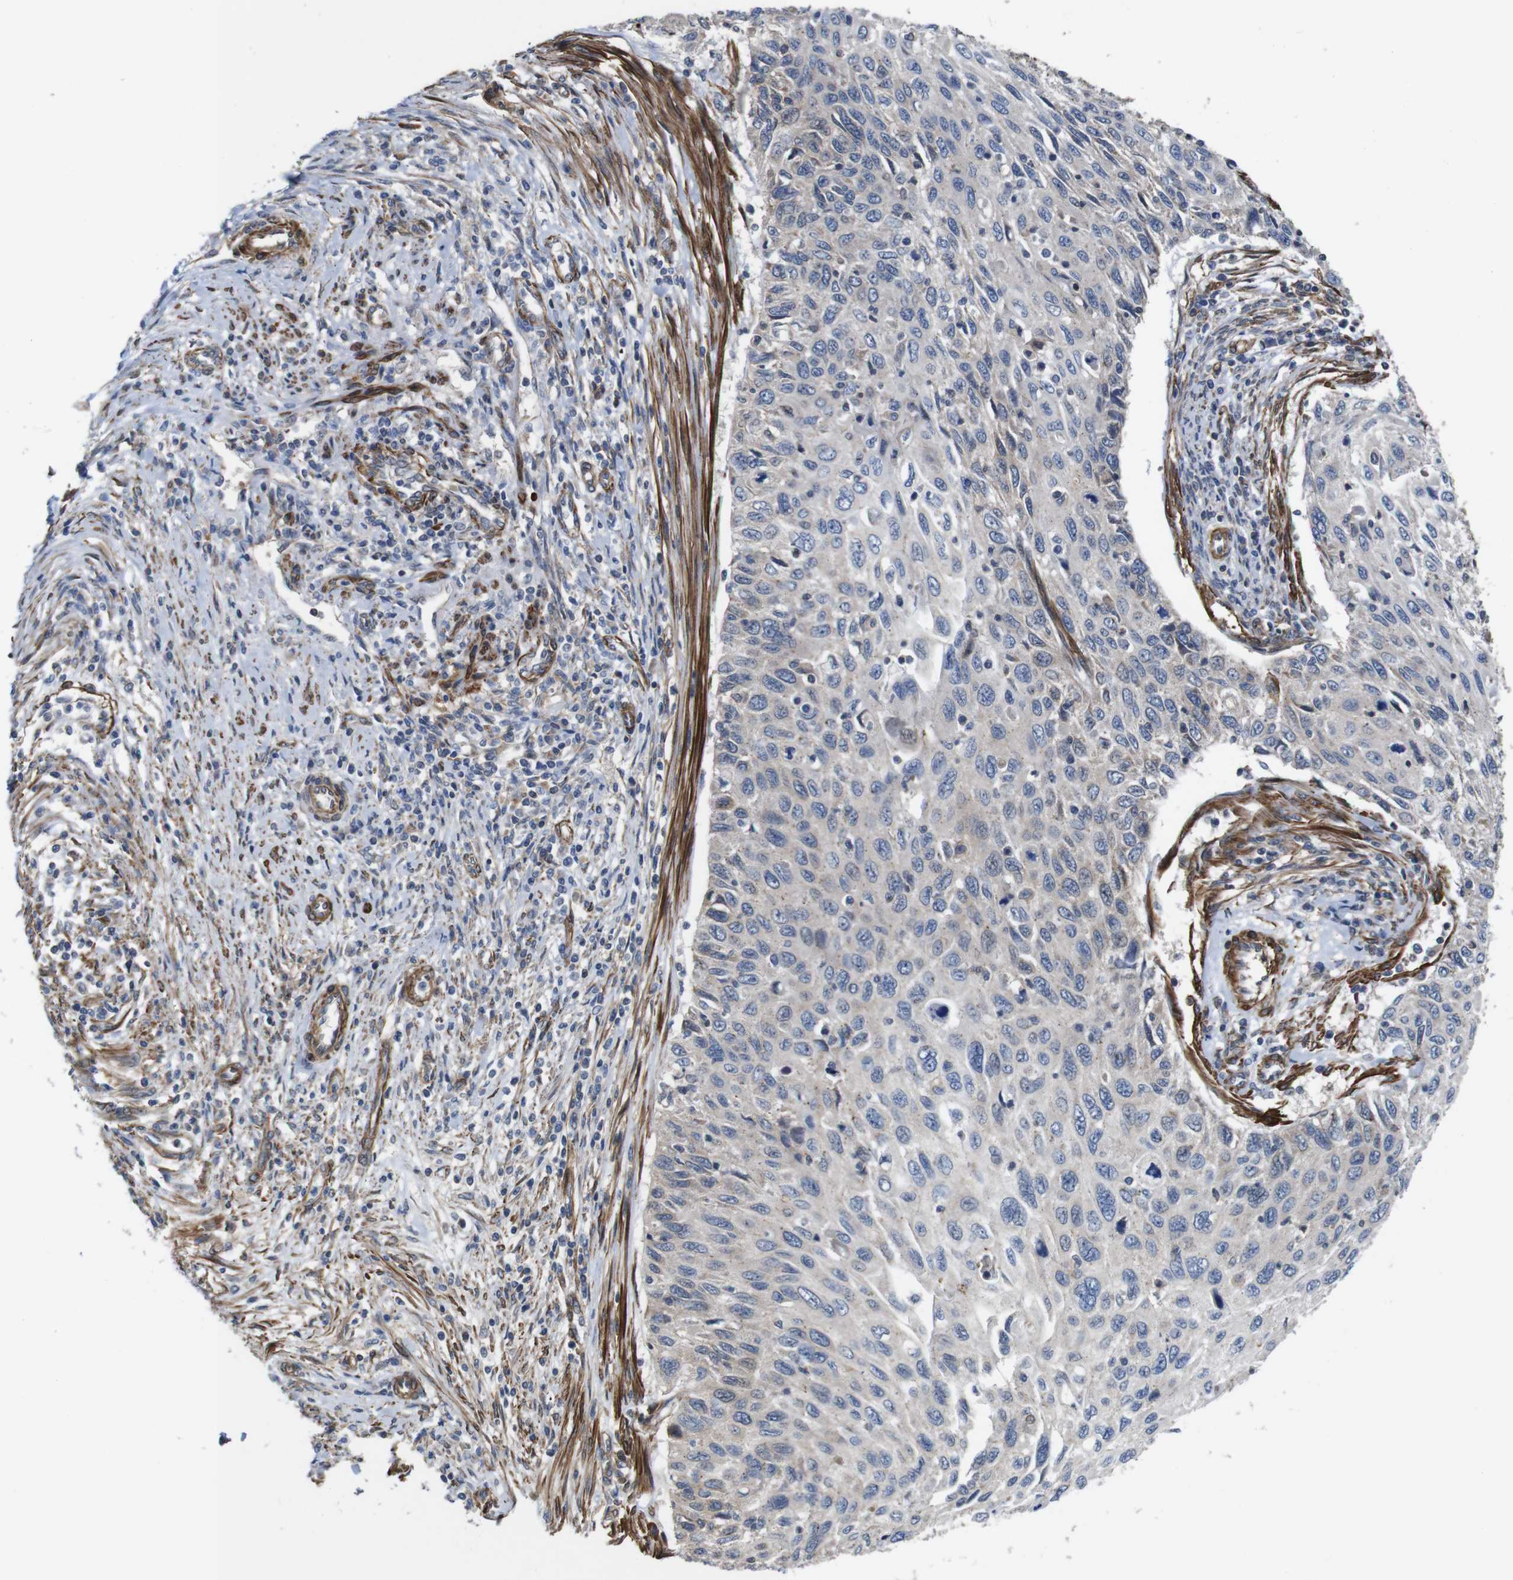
{"staining": {"intensity": "negative", "quantity": "none", "location": "none"}, "tissue": "cervical cancer", "cell_type": "Tumor cells", "image_type": "cancer", "snomed": [{"axis": "morphology", "description": "Squamous cell carcinoma, NOS"}, {"axis": "topography", "description": "Cervix"}], "caption": "A micrograph of squamous cell carcinoma (cervical) stained for a protein shows no brown staining in tumor cells.", "gene": "GGT7", "patient": {"sex": "female", "age": 70}}